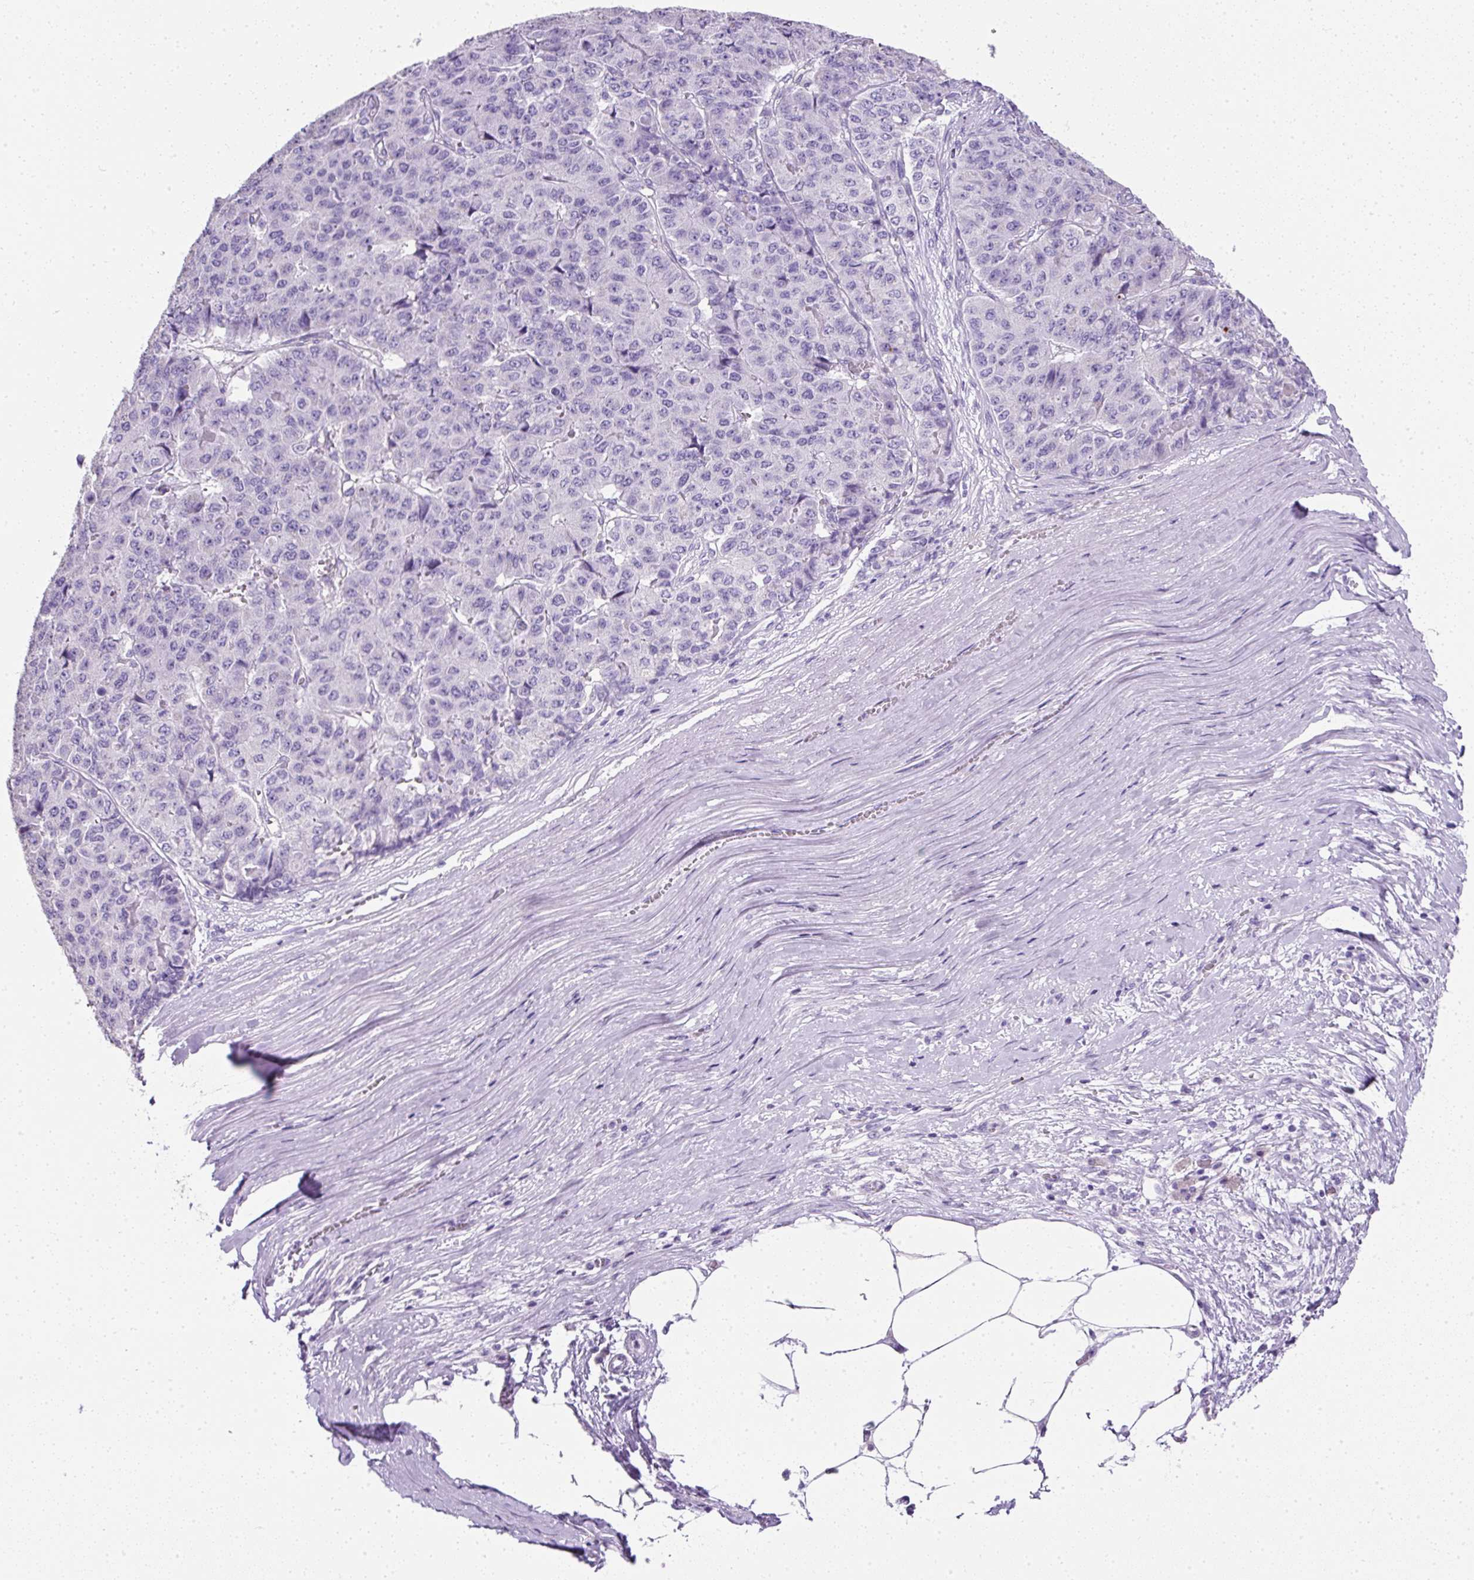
{"staining": {"intensity": "negative", "quantity": "none", "location": "none"}, "tissue": "pancreatic cancer", "cell_type": "Tumor cells", "image_type": "cancer", "snomed": [{"axis": "morphology", "description": "Adenocarcinoma, NOS"}, {"axis": "topography", "description": "Pancreas"}], "caption": "Tumor cells are negative for brown protein staining in adenocarcinoma (pancreatic).", "gene": "C2CD4C", "patient": {"sex": "male", "age": 50}}